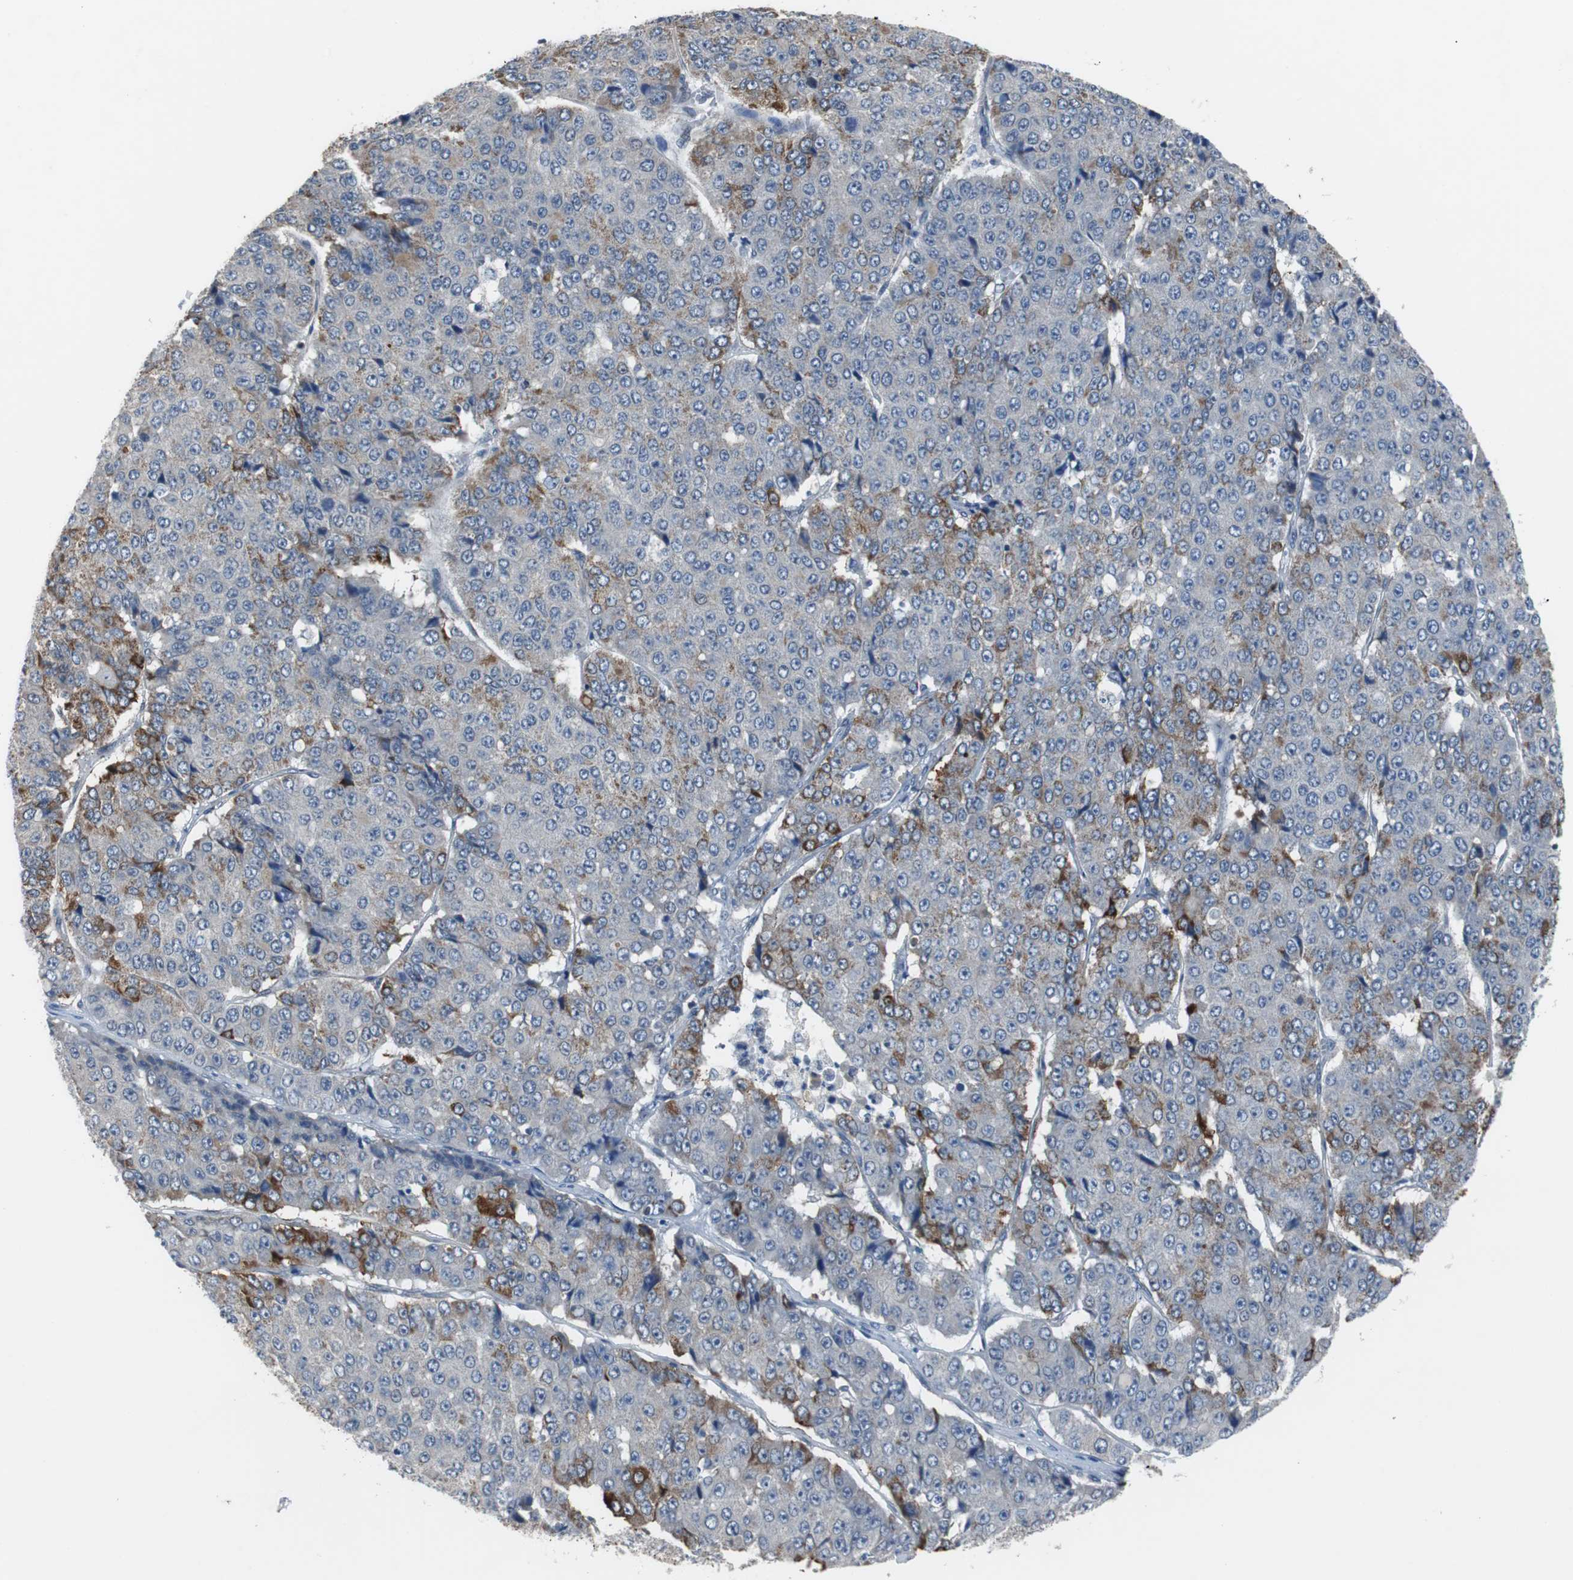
{"staining": {"intensity": "weak", "quantity": "<25%", "location": "cytoplasmic/membranous"}, "tissue": "pancreatic cancer", "cell_type": "Tumor cells", "image_type": "cancer", "snomed": [{"axis": "morphology", "description": "Adenocarcinoma, NOS"}, {"axis": "topography", "description": "Pancreas"}], "caption": "The histopathology image exhibits no staining of tumor cells in adenocarcinoma (pancreatic).", "gene": "TP63", "patient": {"sex": "male", "age": 50}}